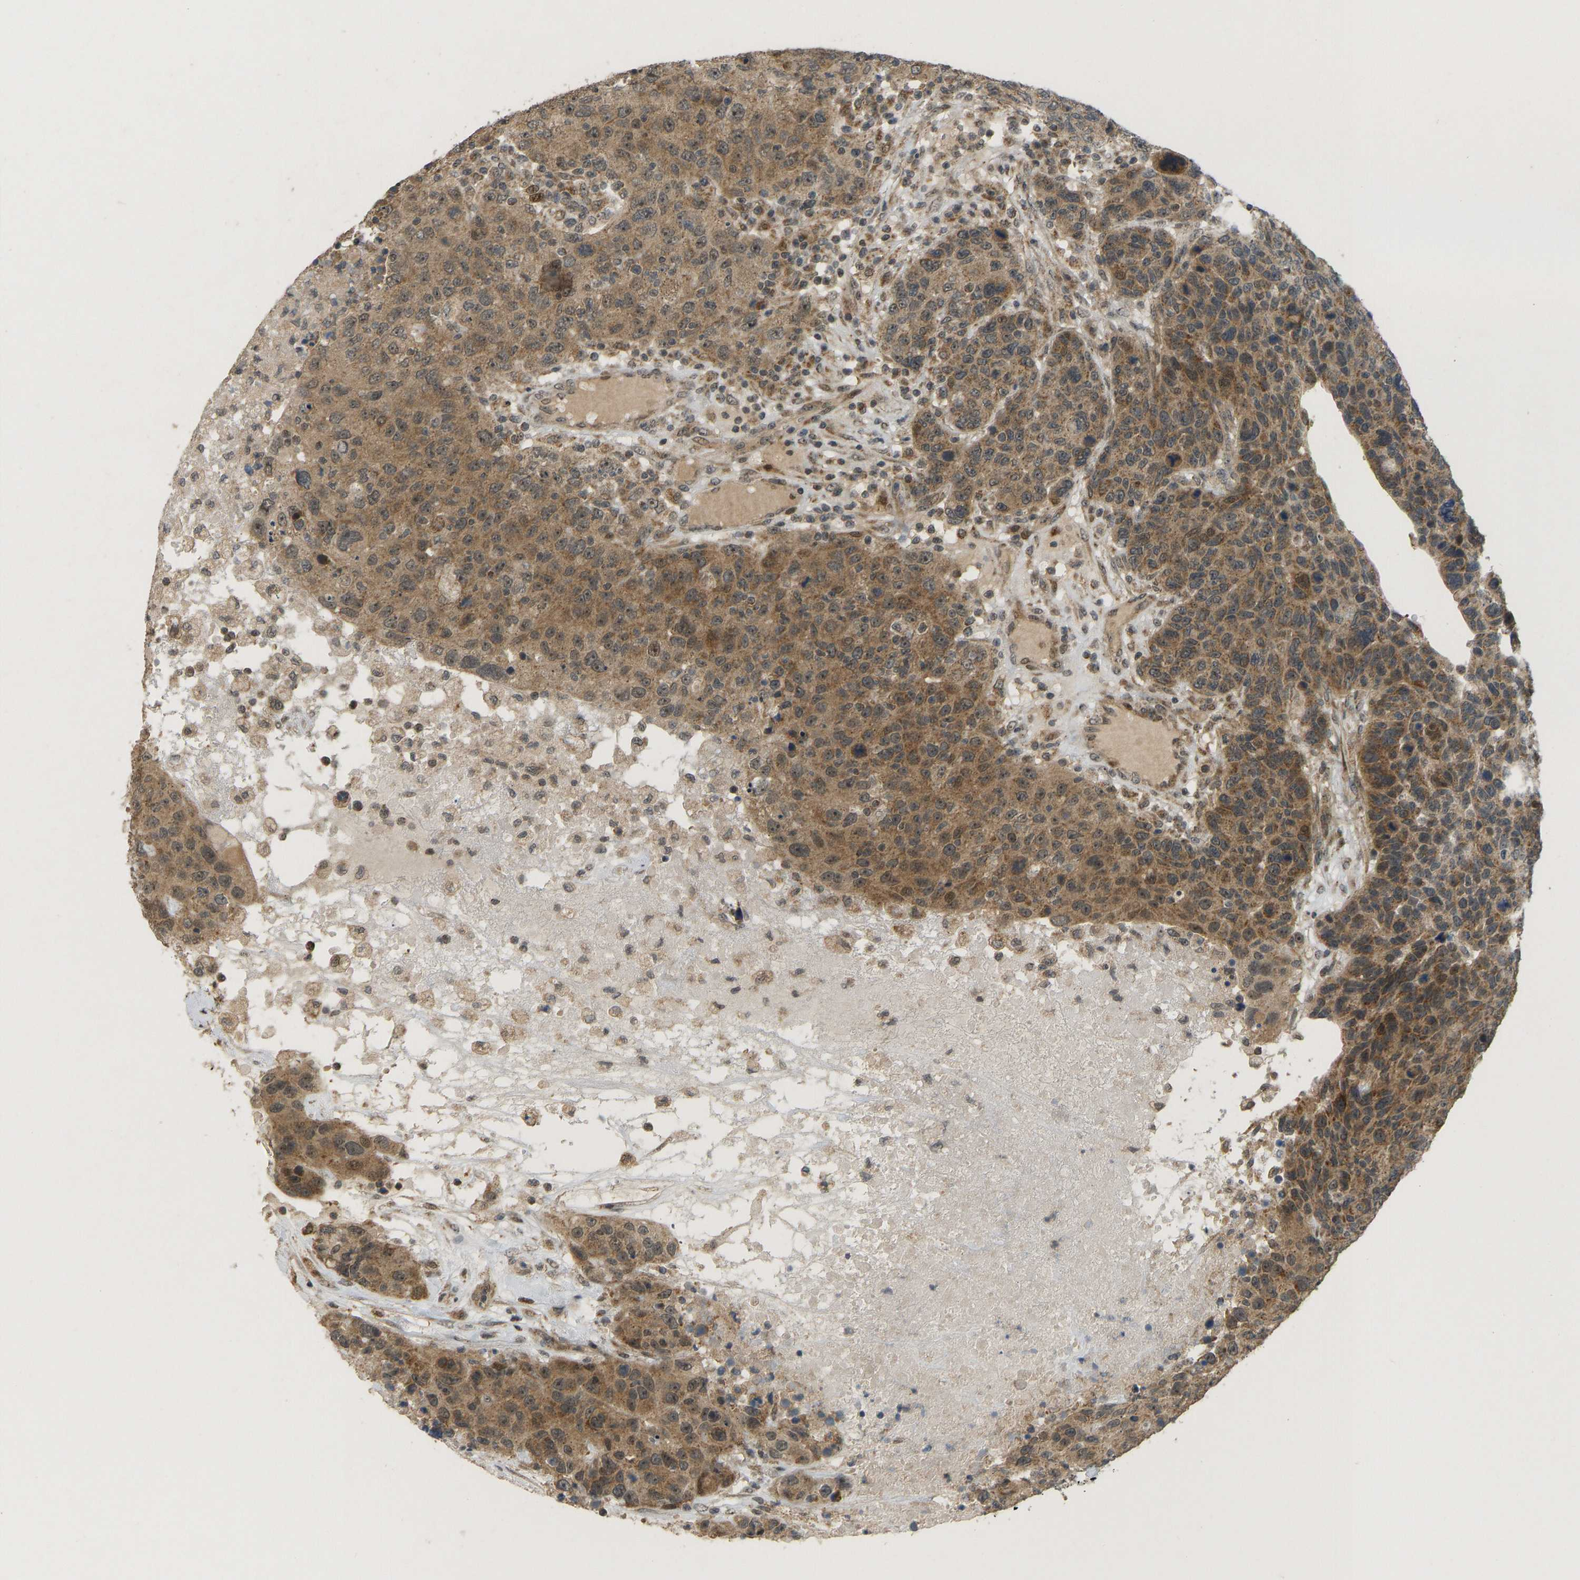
{"staining": {"intensity": "moderate", "quantity": ">75%", "location": "cytoplasmic/membranous"}, "tissue": "breast cancer", "cell_type": "Tumor cells", "image_type": "cancer", "snomed": [{"axis": "morphology", "description": "Duct carcinoma"}, {"axis": "topography", "description": "Breast"}], "caption": "Tumor cells show moderate cytoplasmic/membranous positivity in about >75% of cells in invasive ductal carcinoma (breast). Nuclei are stained in blue.", "gene": "ACADS", "patient": {"sex": "female", "age": 37}}